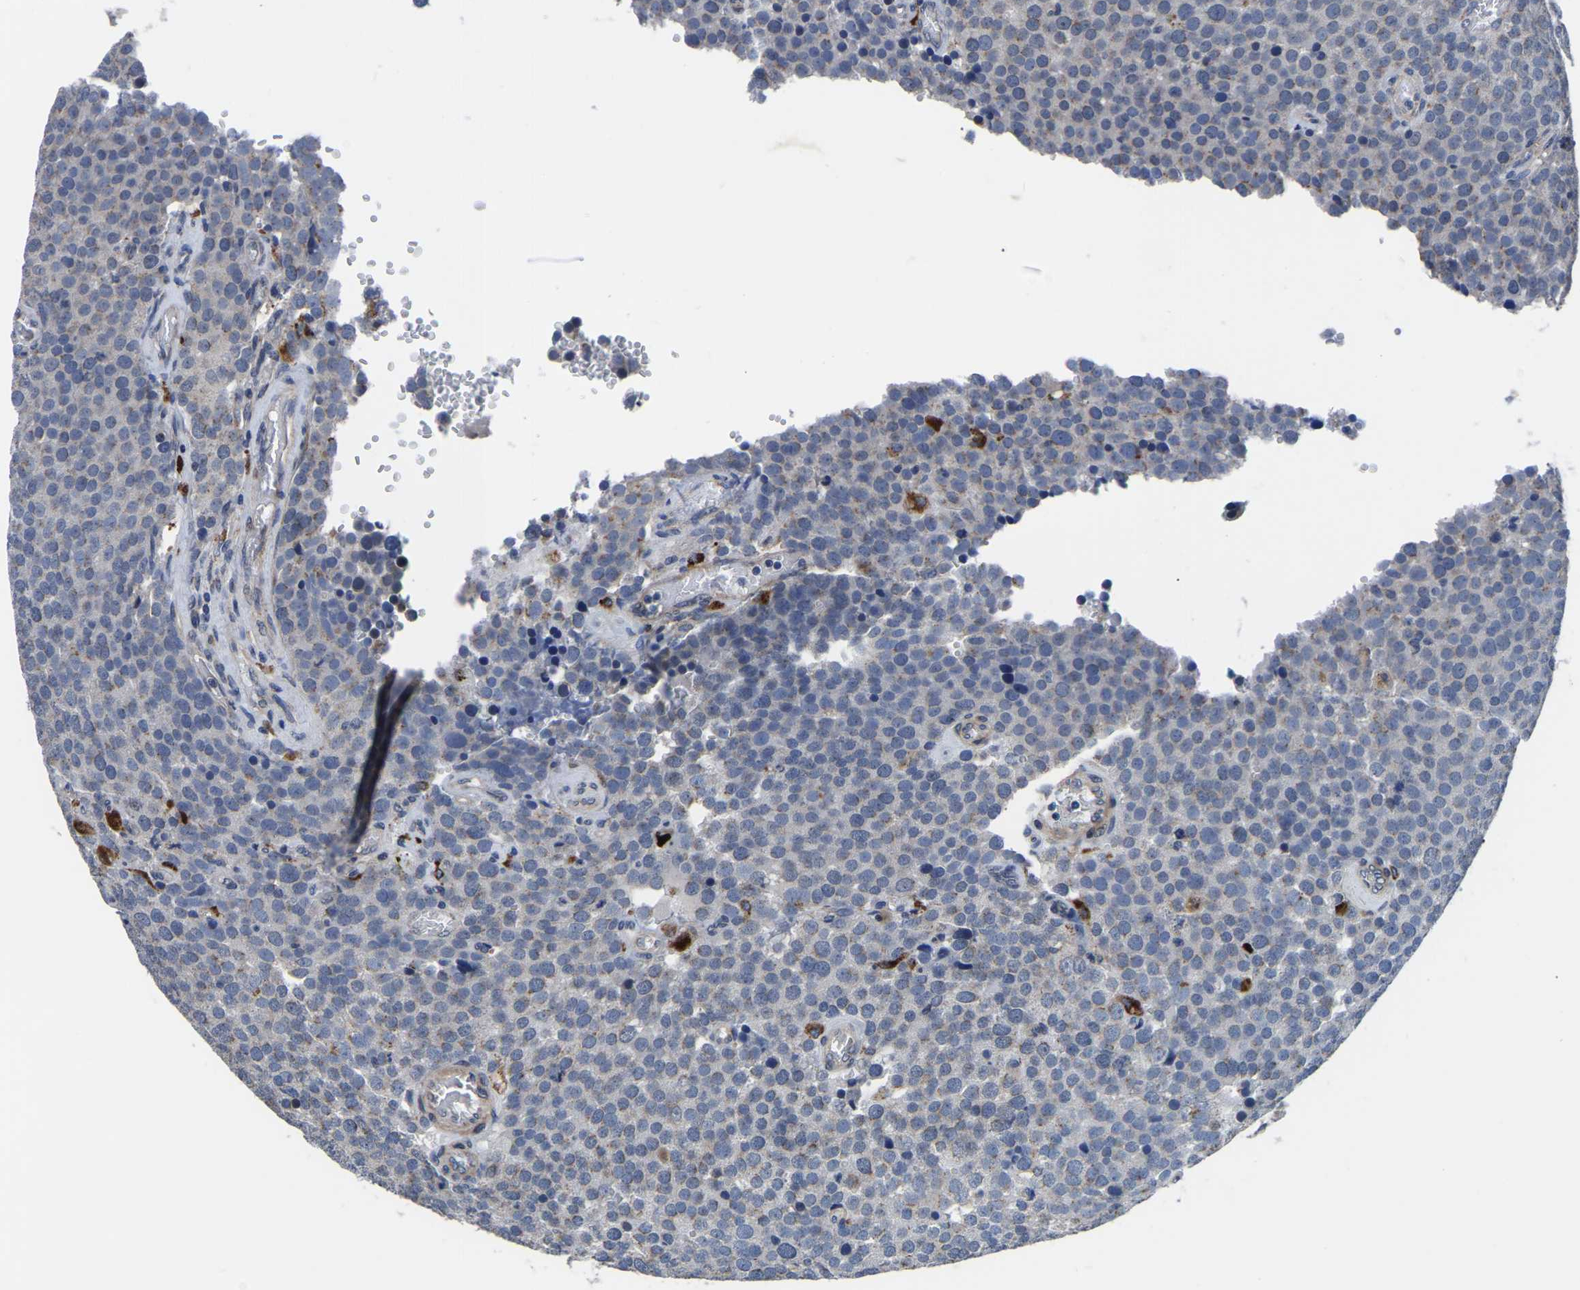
{"staining": {"intensity": "negative", "quantity": "none", "location": "none"}, "tissue": "testis cancer", "cell_type": "Tumor cells", "image_type": "cancer", "snomed": [{"axis": "morphology", "description": "Normal tissue, NOS"}, {"axis": "morphology", "description": "Seminoma, NOS"}, {"axis": "topography", "description": "Testis"}], "caption": "IHC of testis cancer (seminoma) displays no positivity in tumor cells. Brightfield microscopy of immunohistochemistry (IHC) stained with DAB (3,3'-diaminobenzidine) (brown) and hematoxylin (blue), captured at high magnification.", "gene": "PDLIM7", "patient": {"sex": "male", "age": 71}}